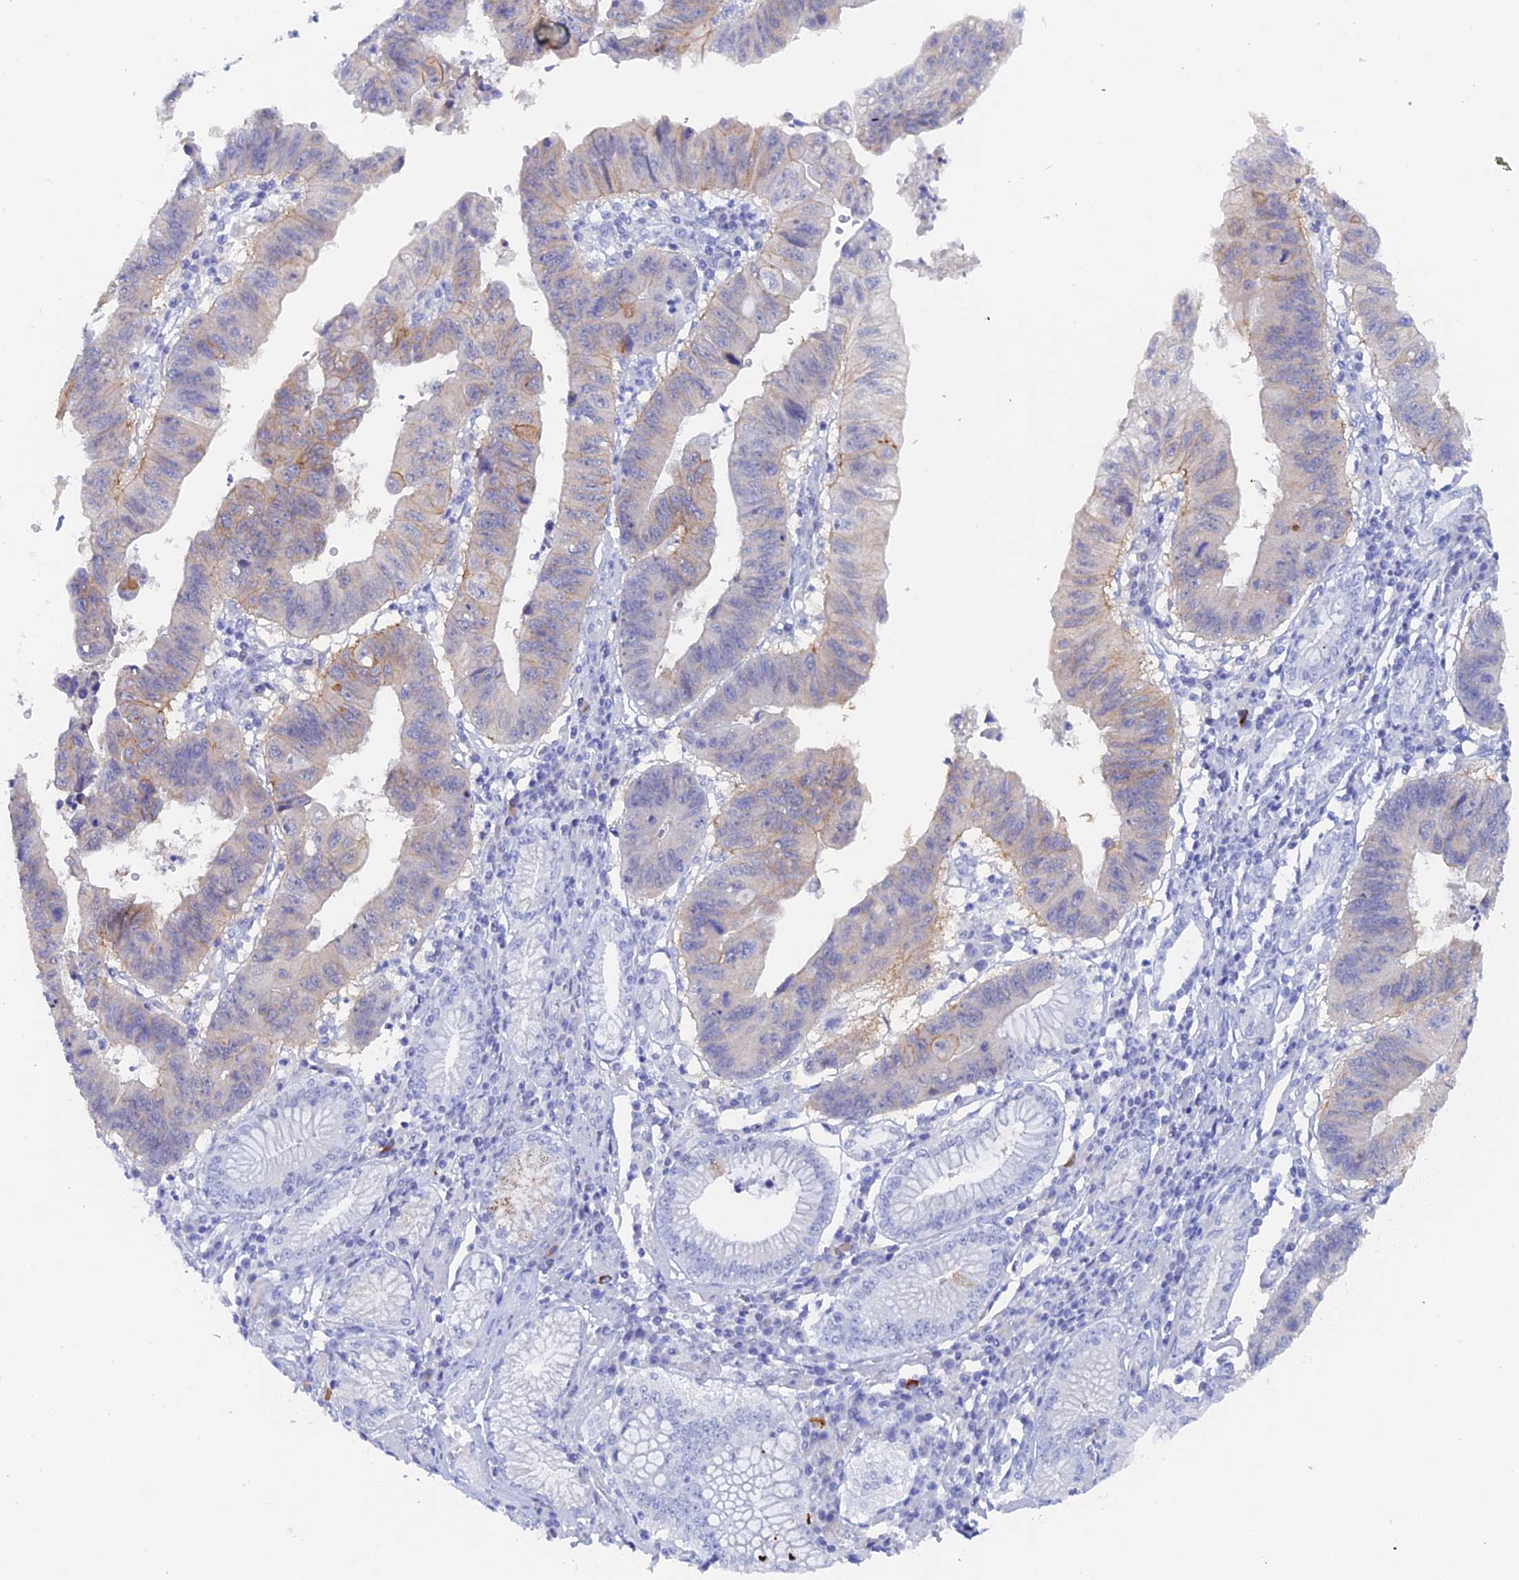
{"staining": {"intensity": "weak", "quantity": "<25%", "location": "cytoplasmic/membranous"}, "tissue": "stomach cancer", "cell_type": "Tumor cells", "image_type": "cancer", "snomed": [{"axis": "morphology", "description": "Adenocarcinoma, NOS"}, {"axis": "topography", "description": "Stomach"}], "caption": "The histopathology image exhibits no significant expression in tumor cells of adenocarcinoma (stomach).", "gene": "DACT3", "patient": {"sex": "male", "age": 59}}